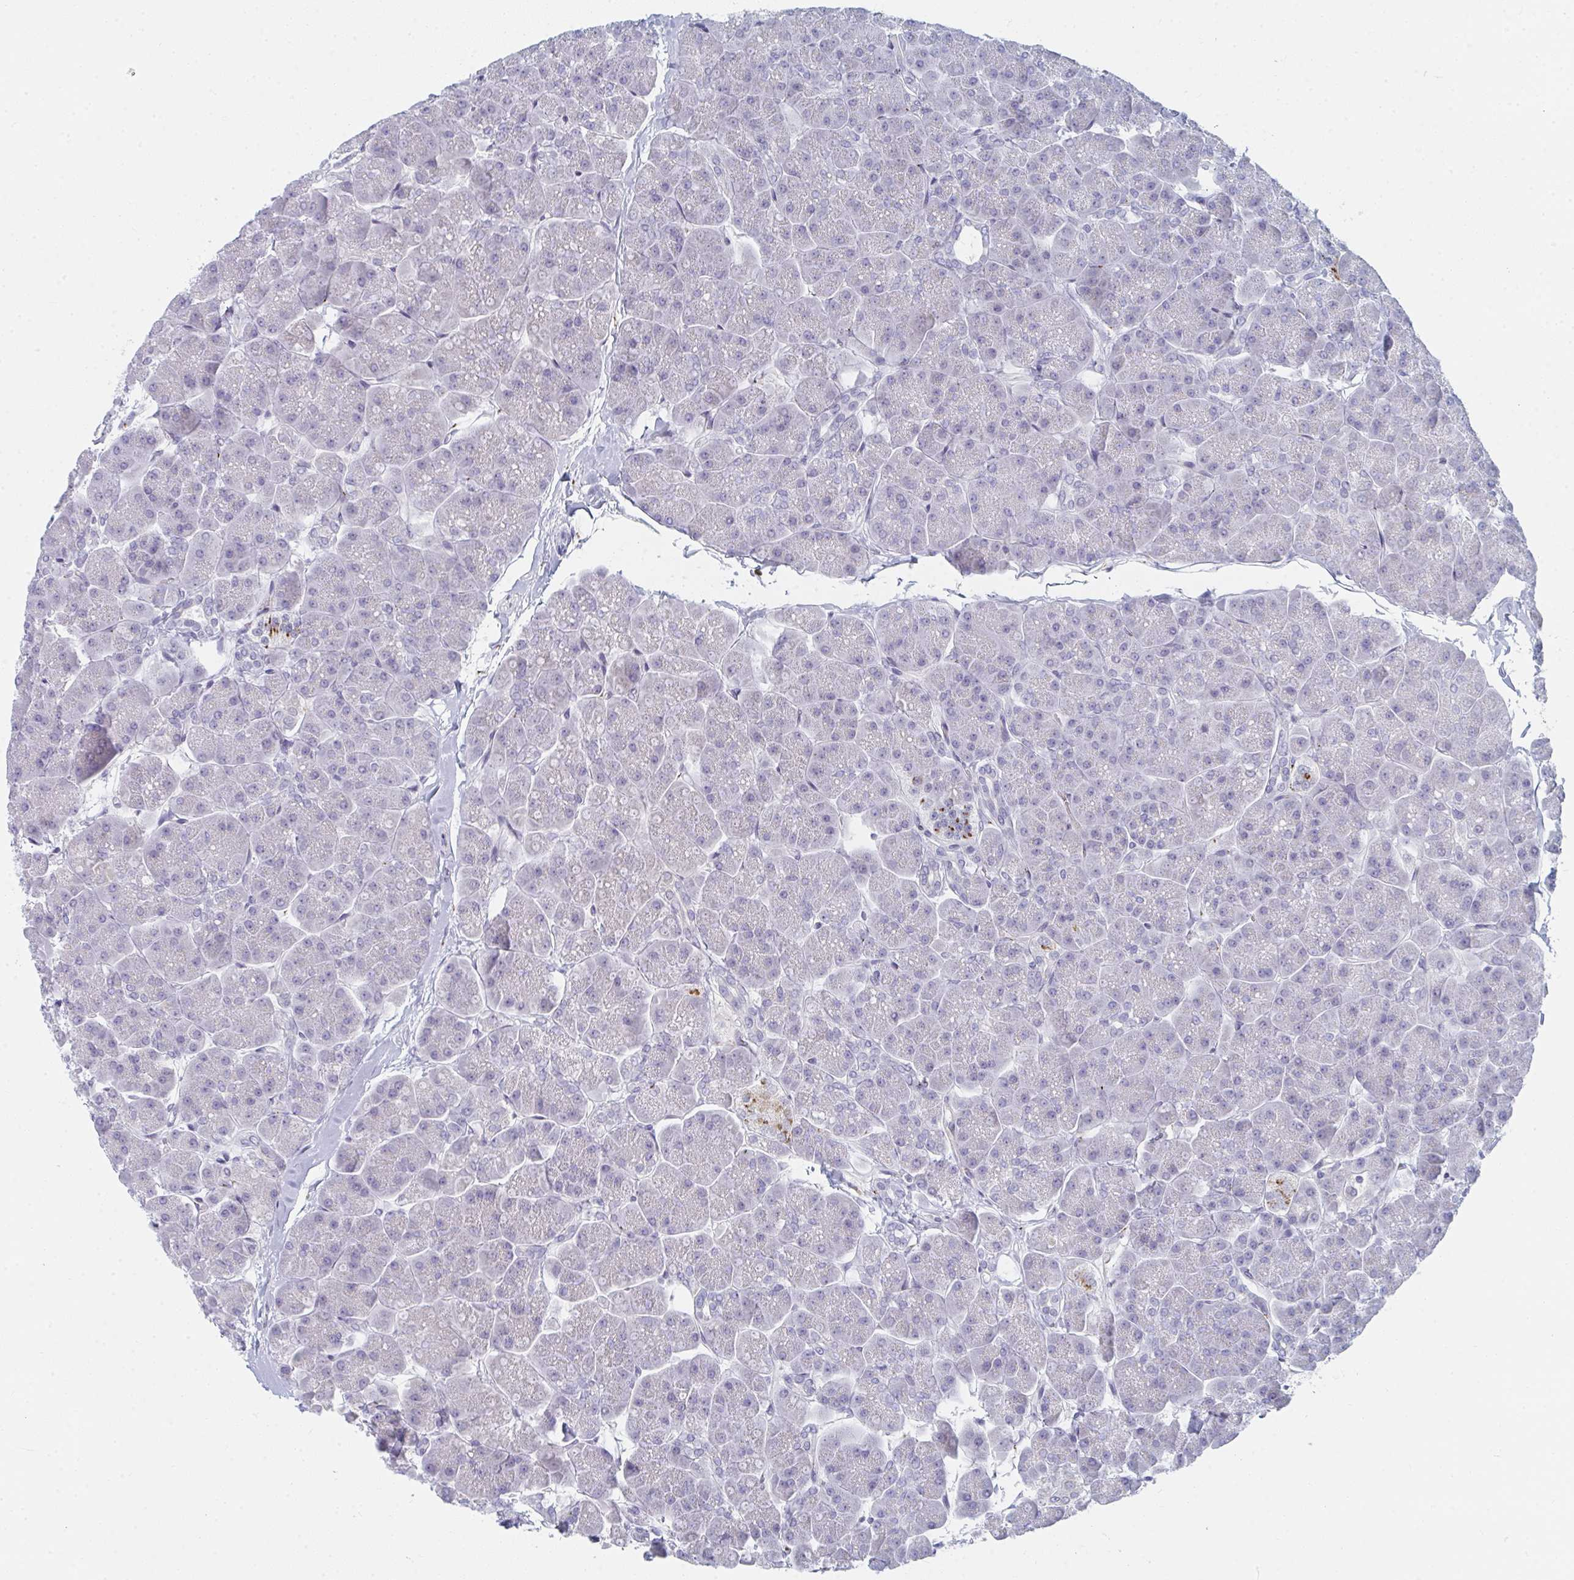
{"staining": {"intensity": "negative", "quantity": "none", "location": "none"}, "tissue": "pancreas", "cell_type": "Exocrine glandular cells", "image_type": "normal", "snomed": [{"axis": "morphology", "description": "Normal tissue, NOS"}, {"axis": "topography", "description": "Pancreas"}, {"axis": "topography", "description": "Peripheral nerve tissue"}], "caption": "Photomicrograph shows no protein positivity in exocrine glandular cells of normal pancreas. (Brightfield microscopy of DAB (3,3'-diaminobenzidine) immunohistochemistry (IHC) at high magnification).", "gene": "PSMG1", "patient": {"sex": "male", "age": 54}}